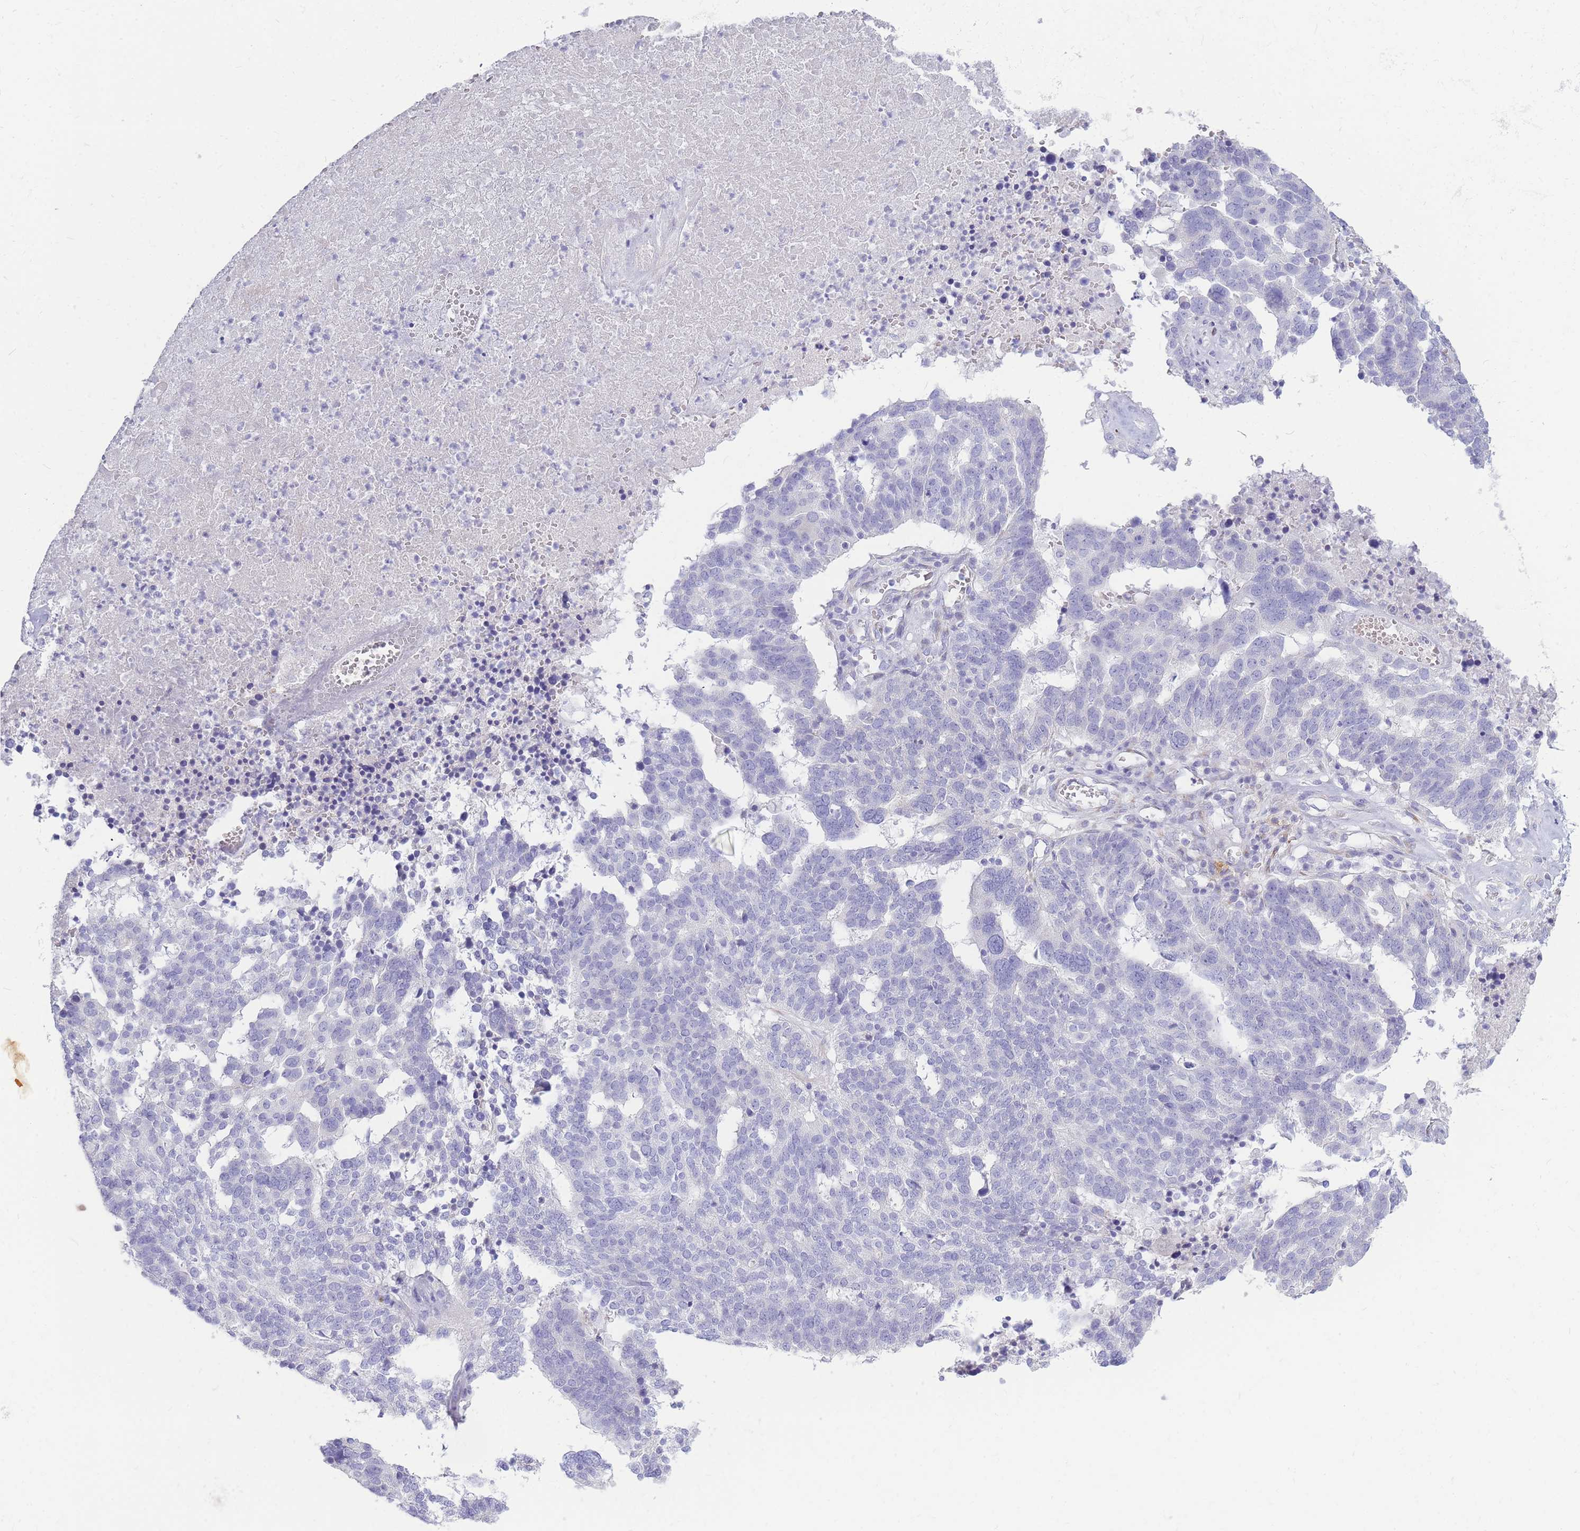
{"staining": {"intensity": "negative", "quantity": "none", "location": "none"}, "tissue": "ovarian cancer", "cell_type": "Tumor cells", "image_type": "cancer", "snomed": [{"axis": "morphology", "description": "Cystadenocarcinoma, serous, NOS"}, {"axis": "topography", "description": "Ovary"}], "caption": "IHC of human ovarian cancer demonstrates no expression in tumor cells. (Immunohistochemistry, brightfield microscopy, high magnification).", "gene": "TPSD1", "patient": {"sex": "female", "age": 59}}